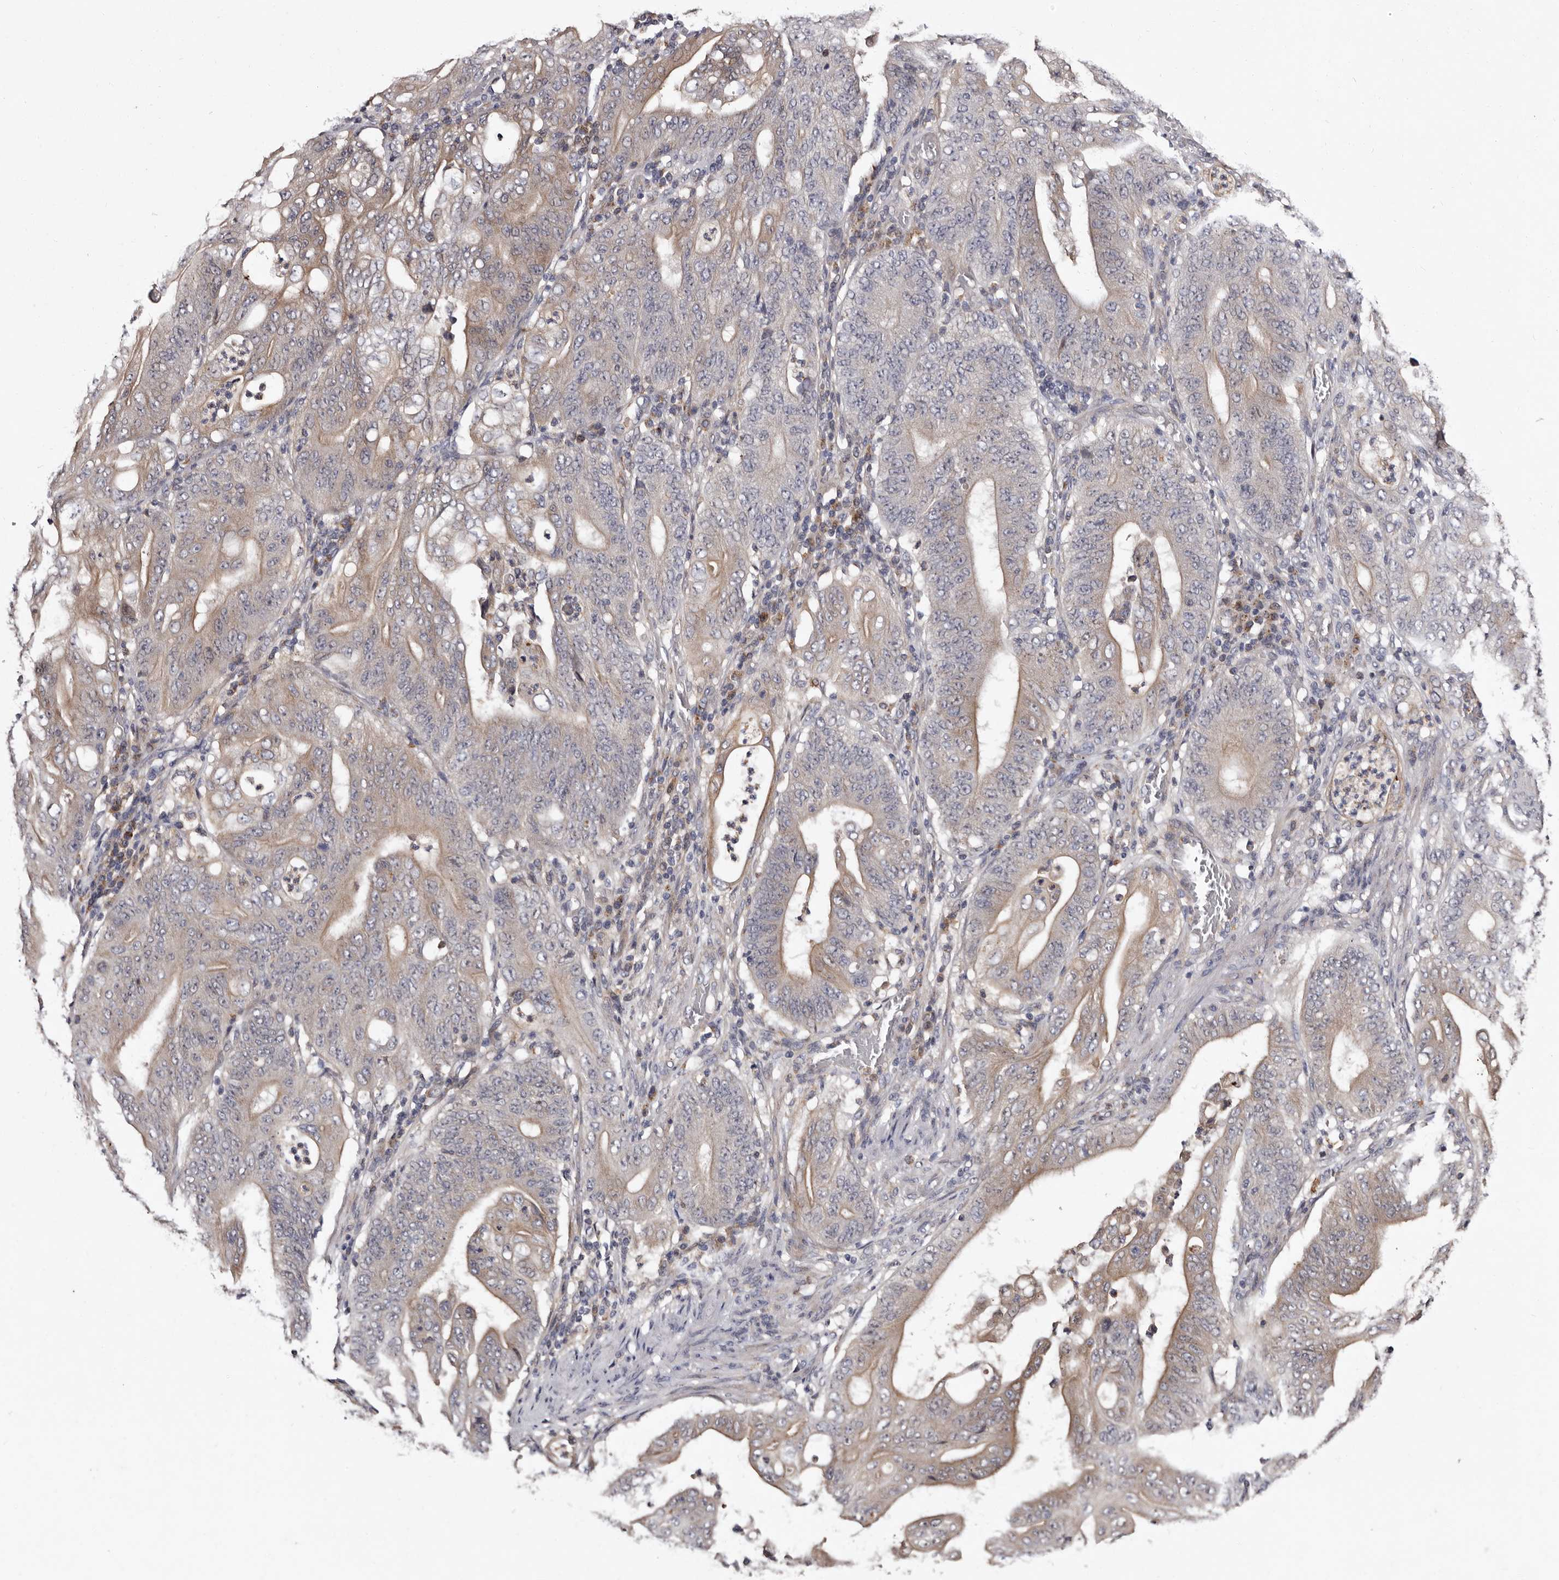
{"staining": {"intensity": "weak", "quantity": ">75%", "location": "cytoplasmic/membranous"}, "tissue": "stomach cancer", "cell_type": "Tumor cells", "image_type": "cancer", "snomed": [{"axis": "morphology", "description": "Adenocarcinoma, NOS"}, {"axis": "topography", "description": "Stomach"}], "caption": "This is an image of immunohistochemistry staining of stomach adenocarcinoma, which shows weak positivity in the cytoplasmic/membranous of tumor cells.", "gene": "DNPH1", "patient": {"sex": "female", "age": 73}}